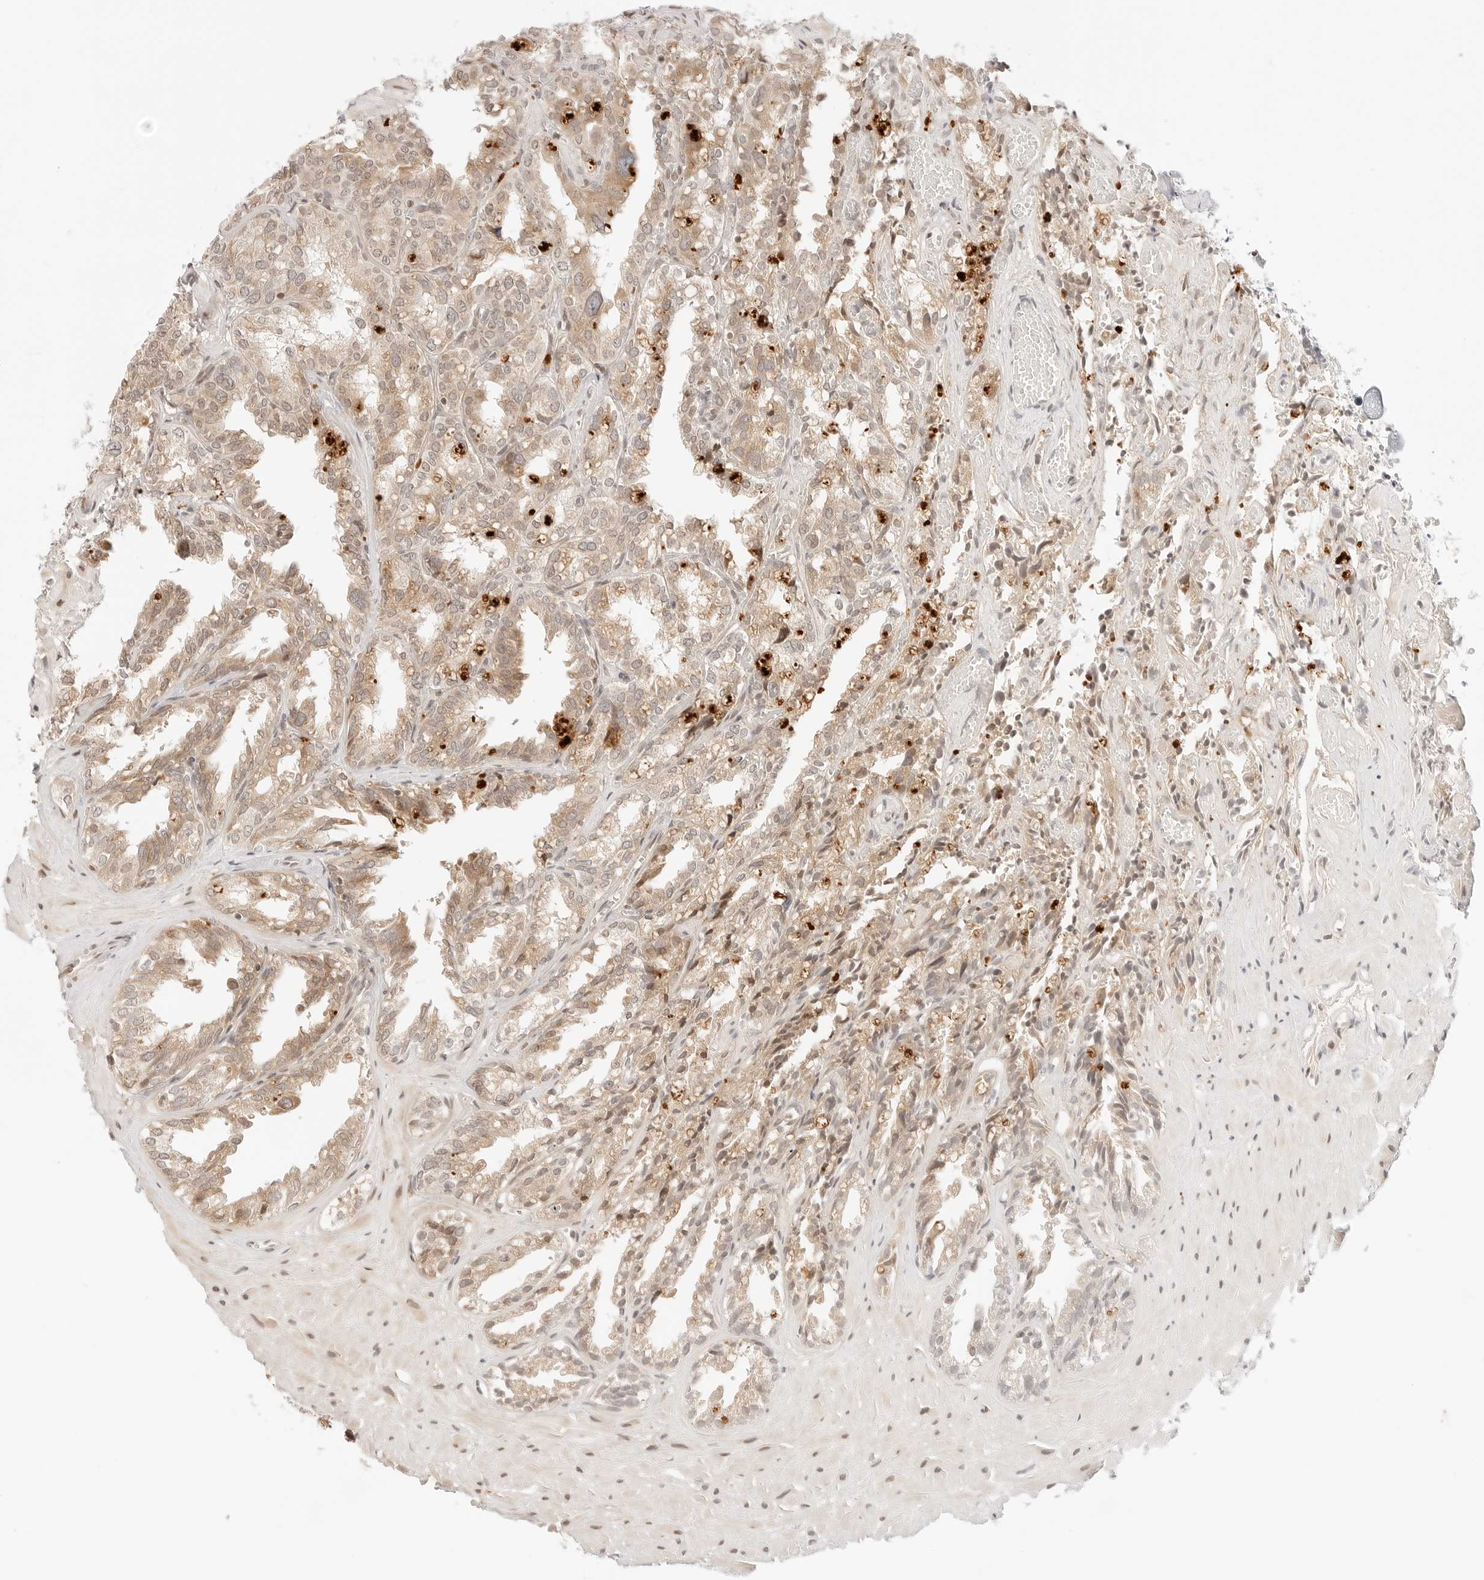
{"staining": {"intensity": "moderate", "quantity": ">75%", "location": "cytoplasmic/membranous,nuclear"}, "tissue": "seminal vesicle", "cell_type": "Glandular cells", "image_type": "normal", "snomed": [{"axis": "morphology", "description": "Normal tissue, NOS"}, {"axis": "topography", "description": "Prostate"}, {"axis": "topography", "description": "Seminal veicle"}], "caption": "Brown immunohistochemical staining in unremarkable seminal vesicle shows moderate cytoplasmic/membranous,nuclear positivity in approximately >75% of glandular cells. The staining was performed using DAB to visualize the protein expression in brown, while the nuclei were stained in blue with hematoxylin (Magnification: 20x).", "gene": "RPS6KL1", "patient": {"sex": "male", "age": 51}}